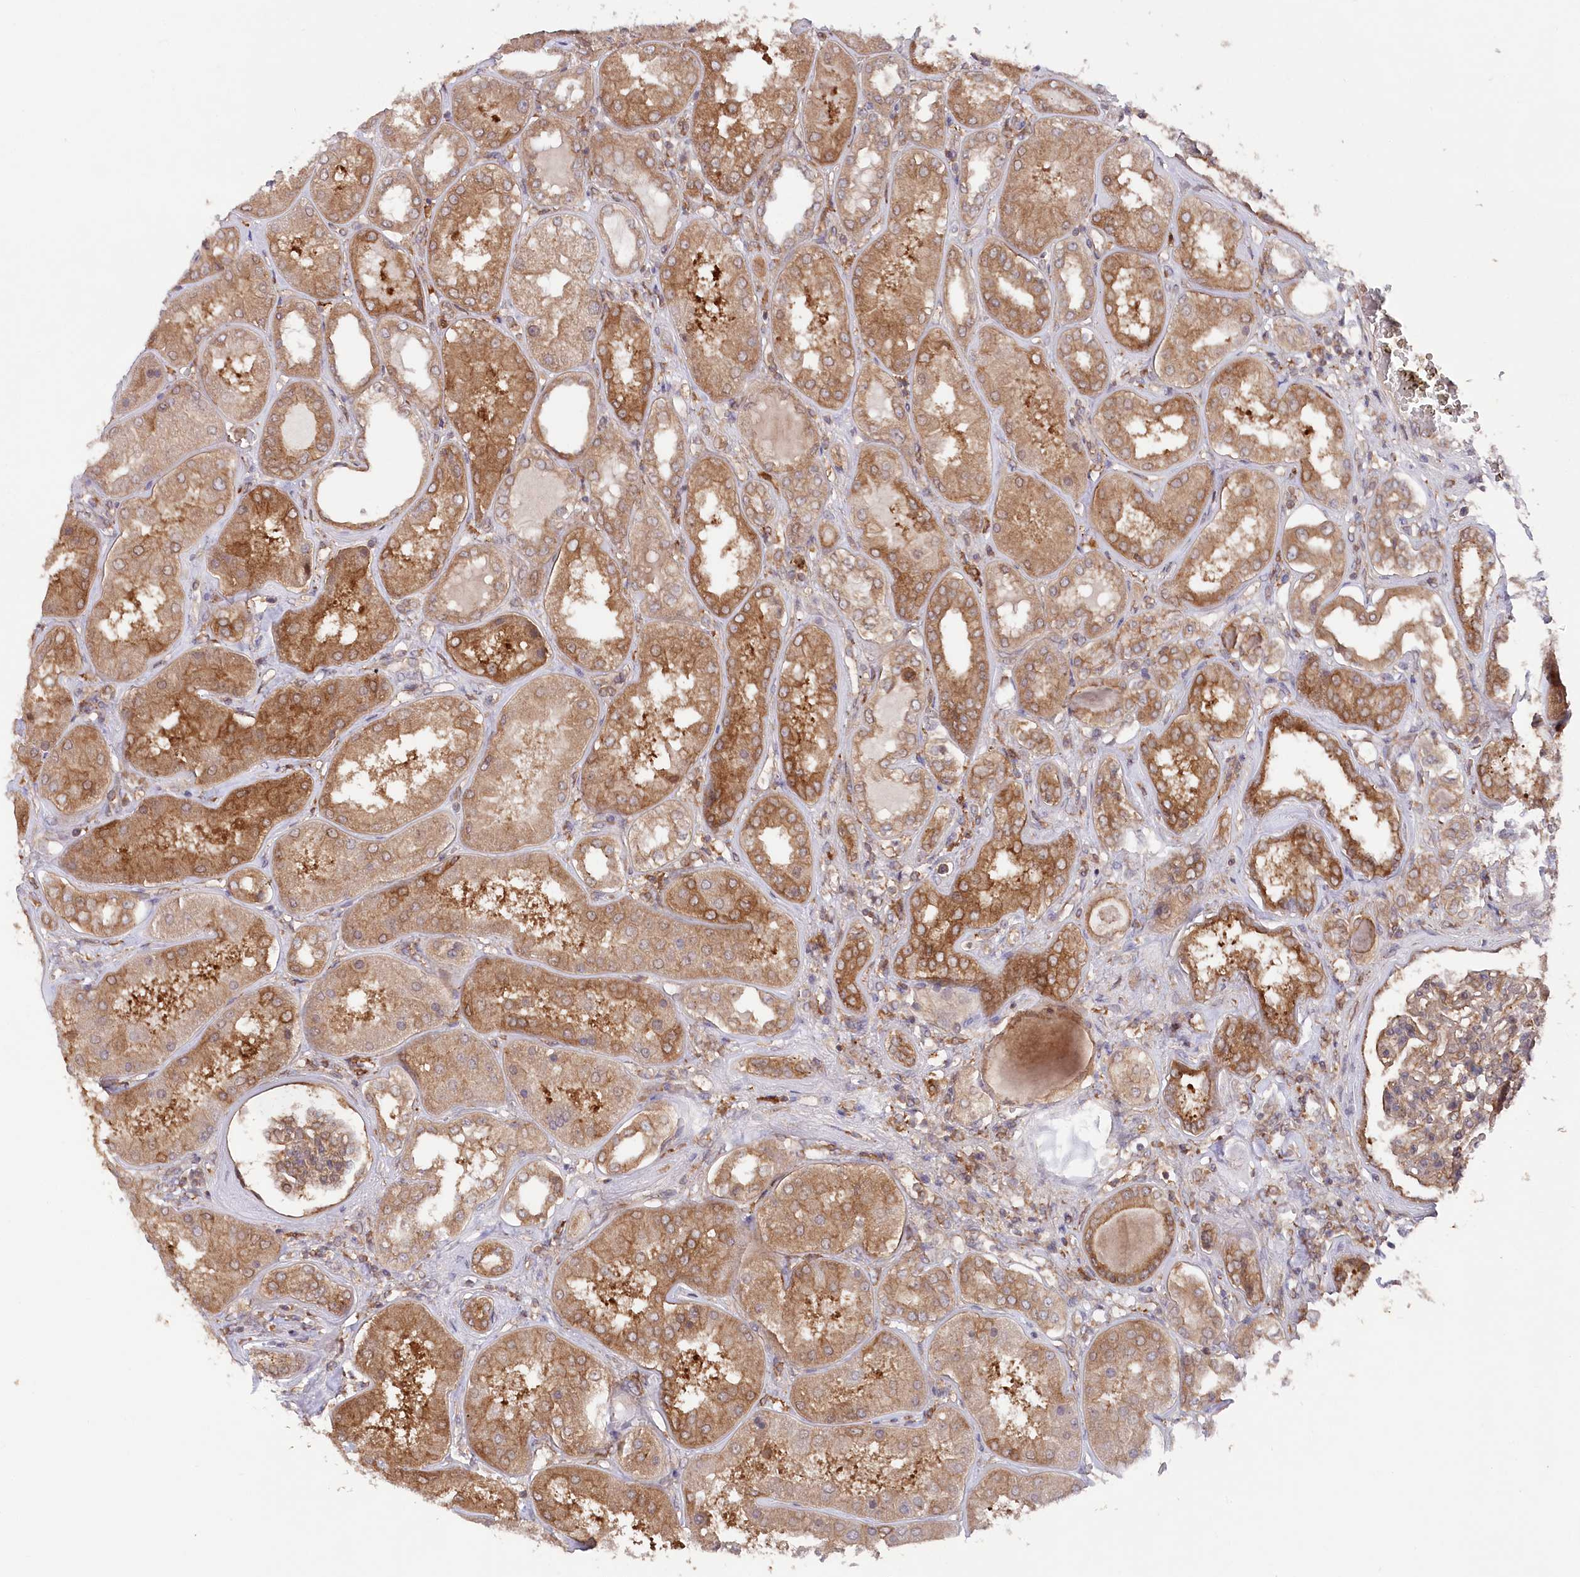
{"staining": {"intensity": "moderate", "quantity": ">75%", "location": "cytoplasmic/membranous"}, "tissue": "kidney", "cell_type": "Cells in glomeruli", "image_type": "normal", "snomed": [{"axis": "morphology", "description": "Normal tissue, NOS"}, {"axis": "topography", "description": "Kidney"}], "caption": "A photomicrograph of human kidney stained for a protein exhibits moderate cytoplasmic/membranous brown staining in cells in glomeruli. The staining was performed using DAB to visualize the protein expression in brown, while the nuclei were stained in blue with hematoxylin (Magnification: 20x).", "gene": "PPP1R21", "patient": {"sex": "female", "age": 56}}